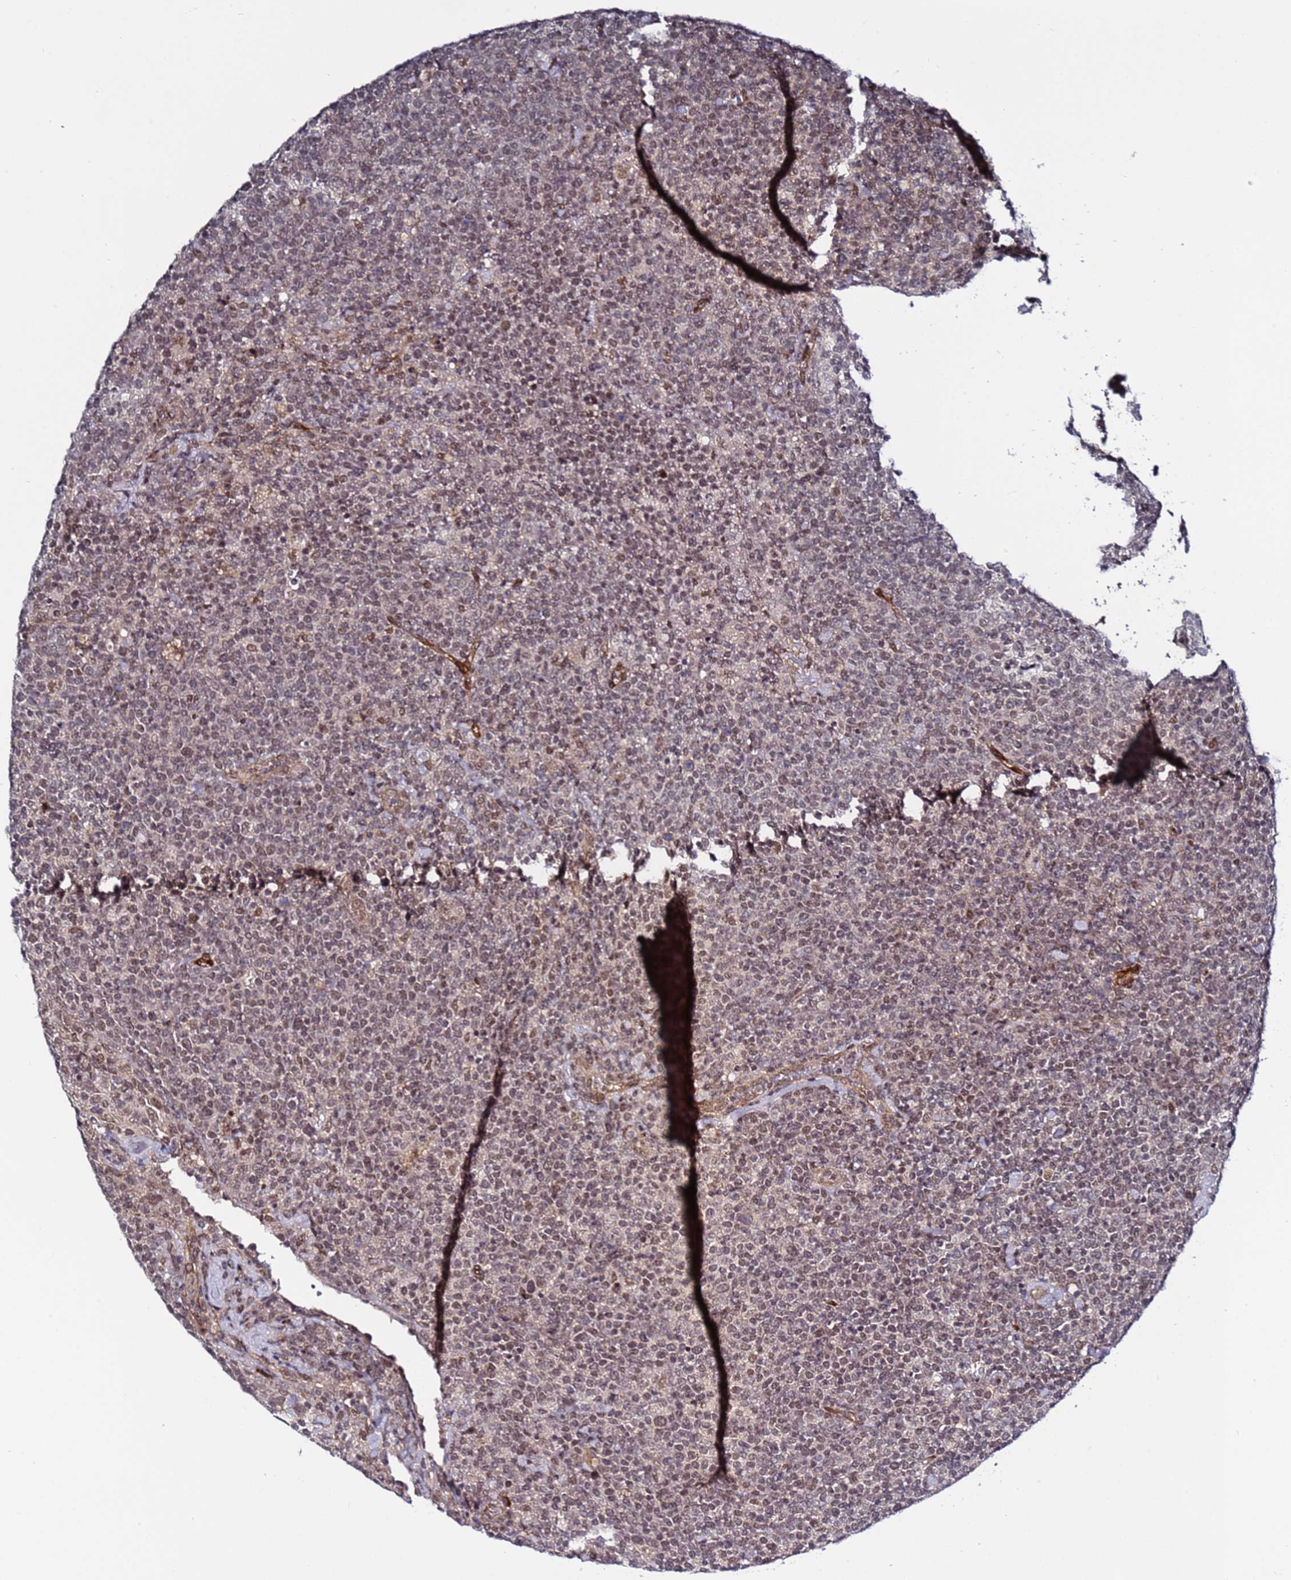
{"staining": {"intensity": "weak", "quantity": ">75%", "location": "nuclear"}, "tissue": "lymphoma", "cell_type": "Tumor cells", "image_type": "cancer", "snomed": [{"axis": "morphology", "description": "Malignant lymphoma, non-Hodgkin's type, High grade"}, {"axis": "topography", "description": "Lymph node"}], "caption": "Tumor cells display weak nuclear expression in approximately >75% of cells in lymphoma.", "gene": "POLR2D", "patient": {"sex": "male", "age": 61}}